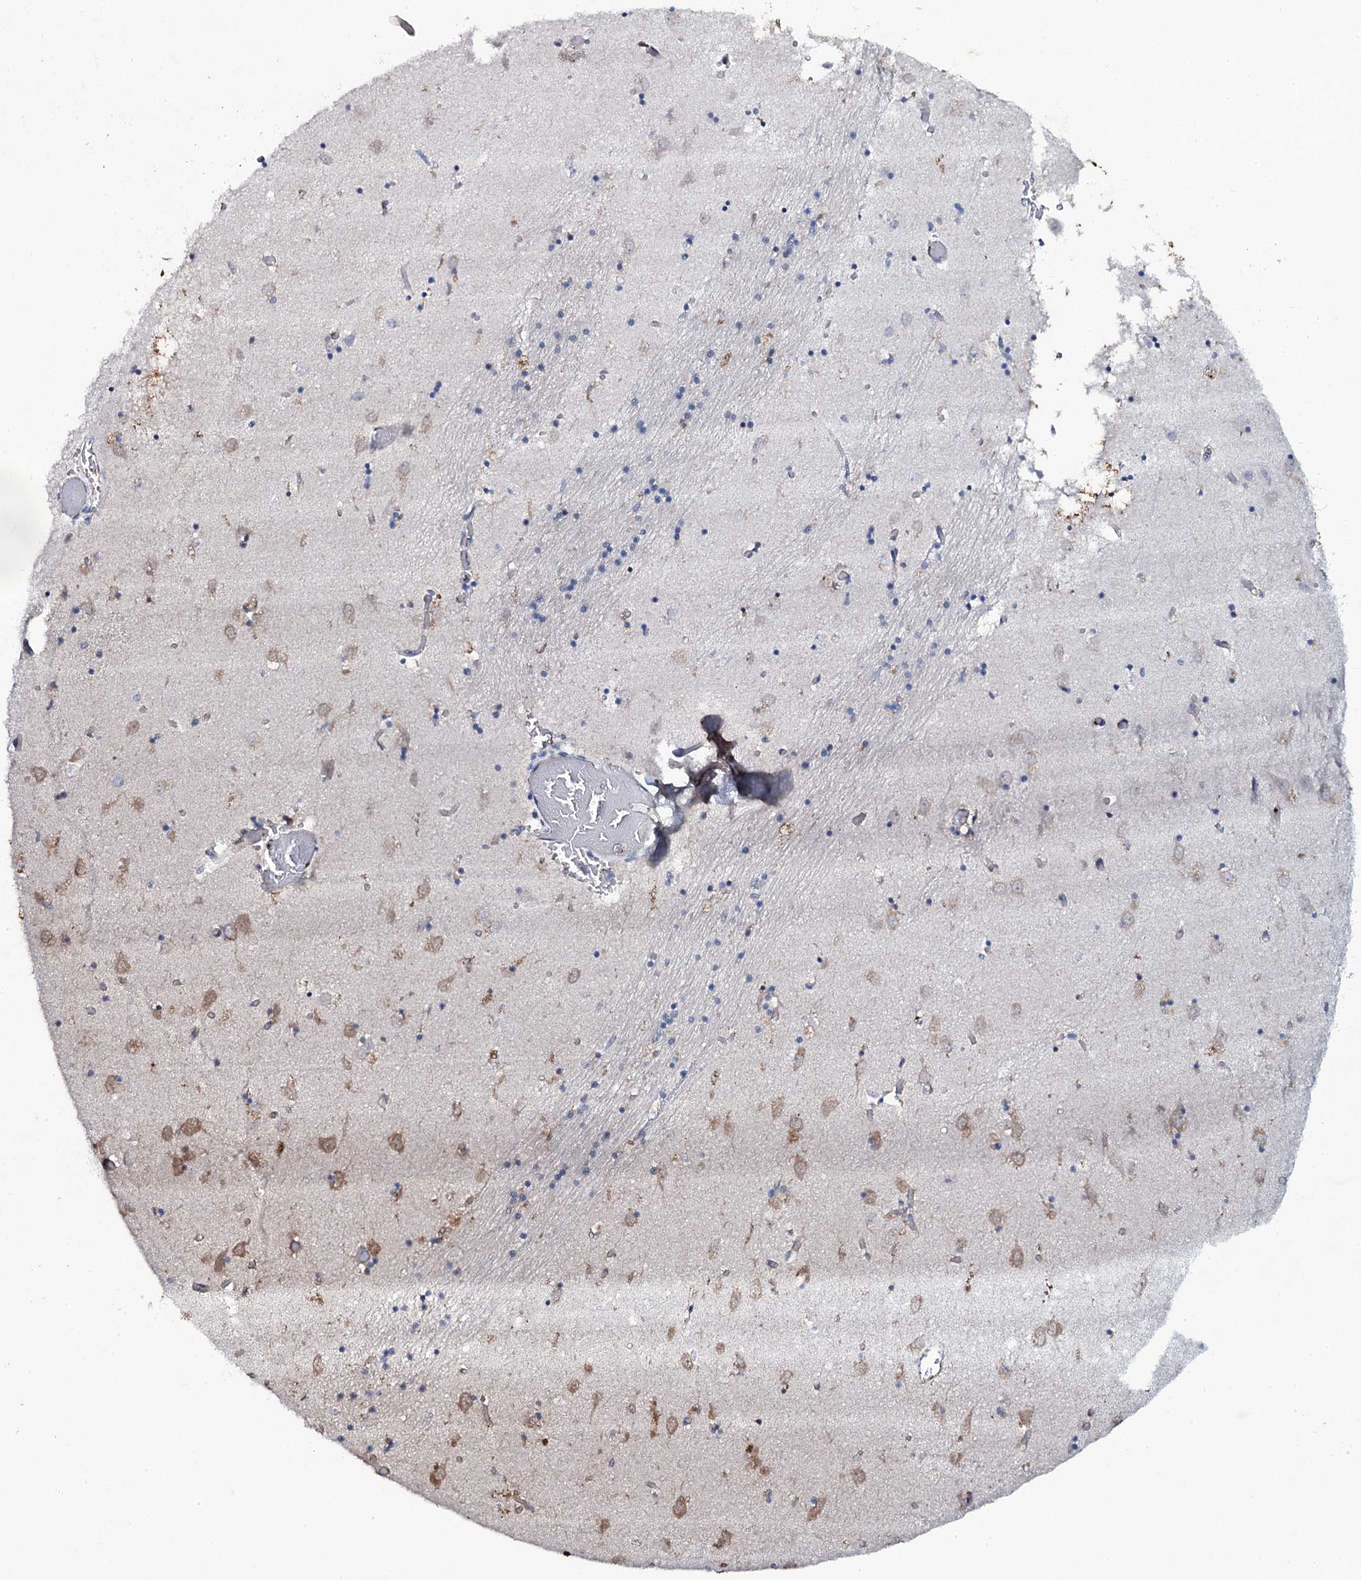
{"staining": {"intensity": "weak", "quantity": "<25%", "location": "cytoplasmic/membranous"}, "tissue": "caudate", "cell_type": "Glial cells", "image_type": "normal", "snomed": [{"axis": "morphology", "description": "Normal tissue, NOS"}, {"axis": "topography", "description": "Lateral ventricle wall"}], "caption": "Immunohistochemical staining of normal caudate shows no significant expression in glial cells.", "gene": "EDN1", "patient": {"sex": "male", "age": 70}}